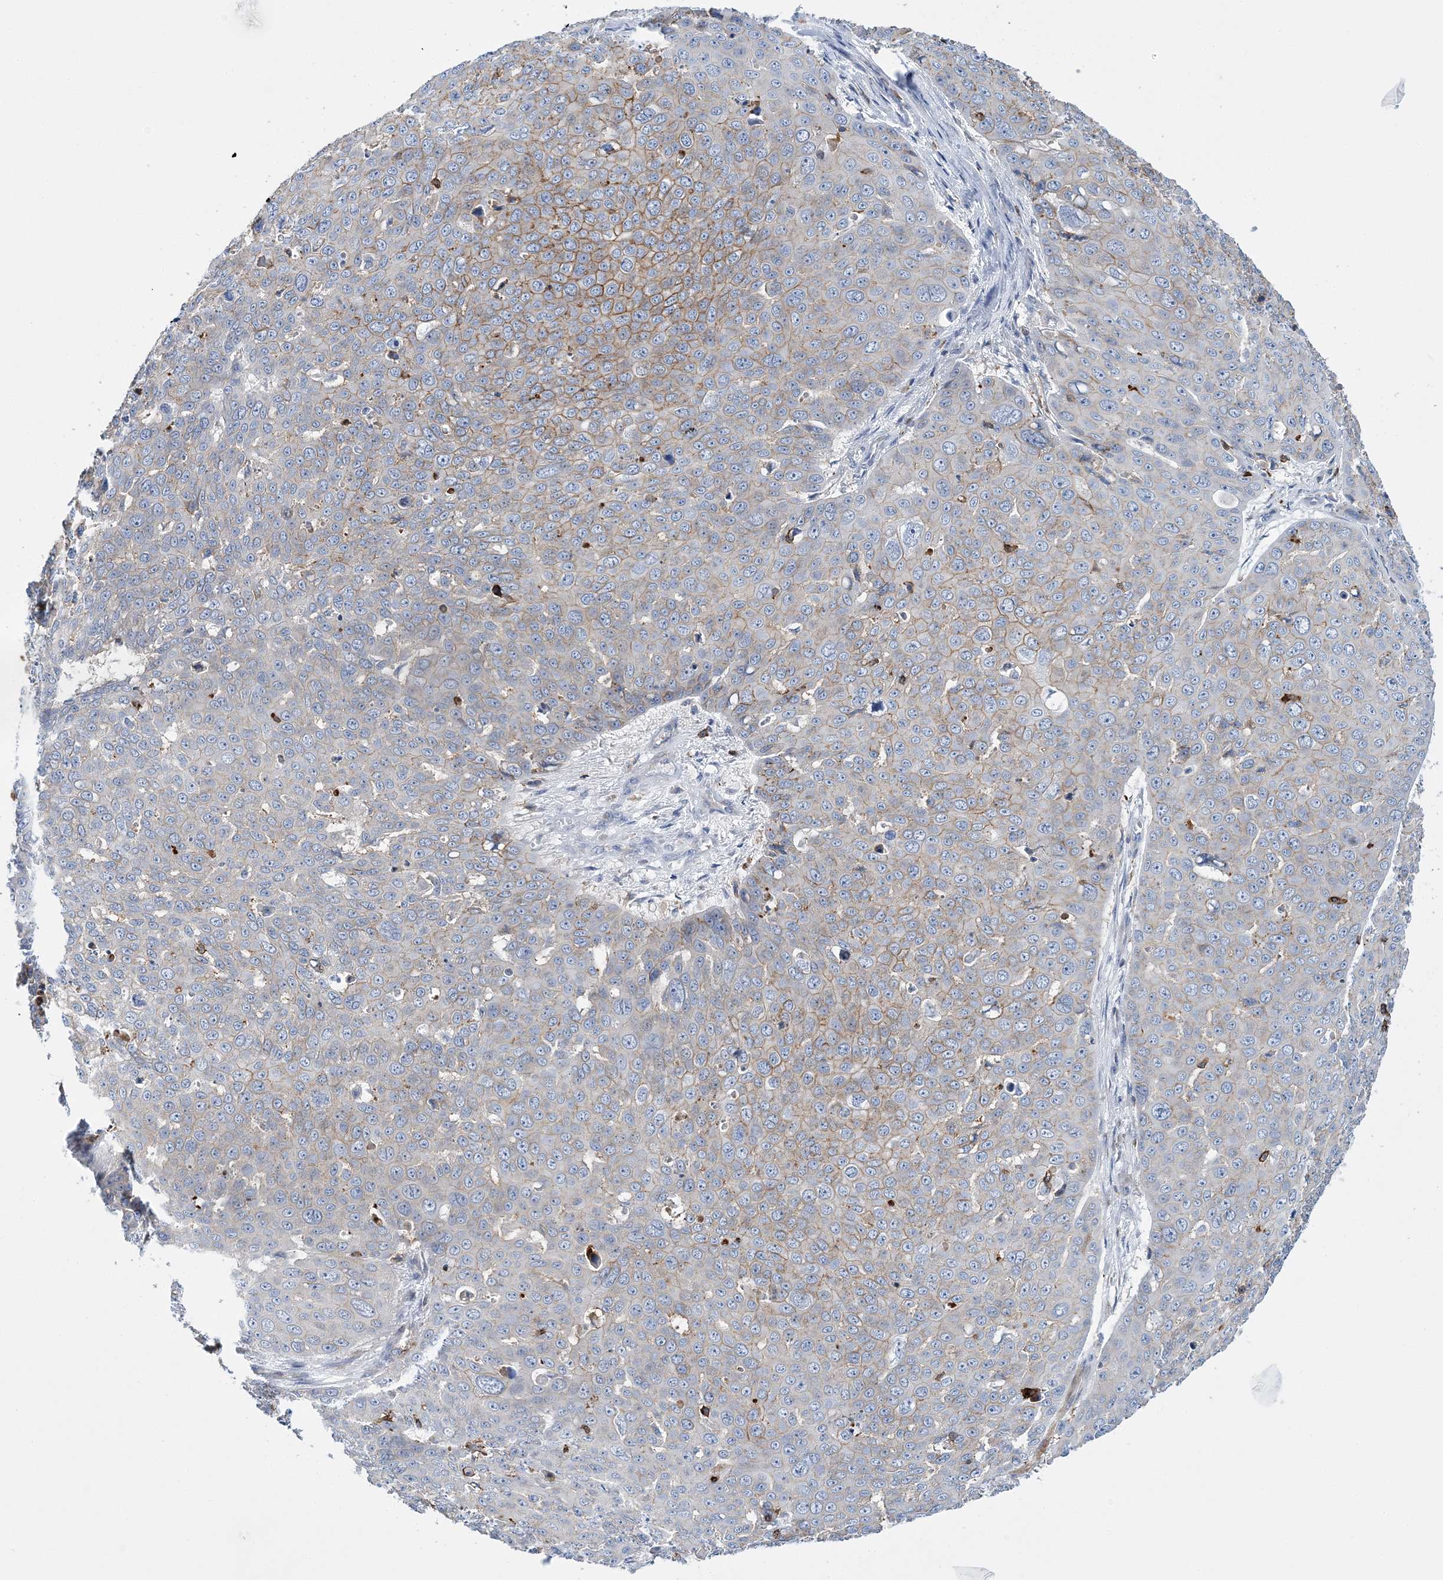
{"staining": {"intensity": "moderate", "quantity": "<25%", "location": "cytoplasmic/membranous"}, "tissue": "skin cancer", "cell_type": "Tumor cells", "image_type": "cancer", "snomed": [{"axis": "morphology", "description": "Squamous cell carcinoma, NOS"}, {"axis": "topography", "description": "Skin"}], "caption": "A histopathology image showing moderate cytoplasmic/membranous staining in about <25% of tumor cells in skin squamous cell carcinoma, as visualized by brown immunohistochemical staining.", "gene": "PRMT9", "patient": {"sex": "male", "age": 71}}